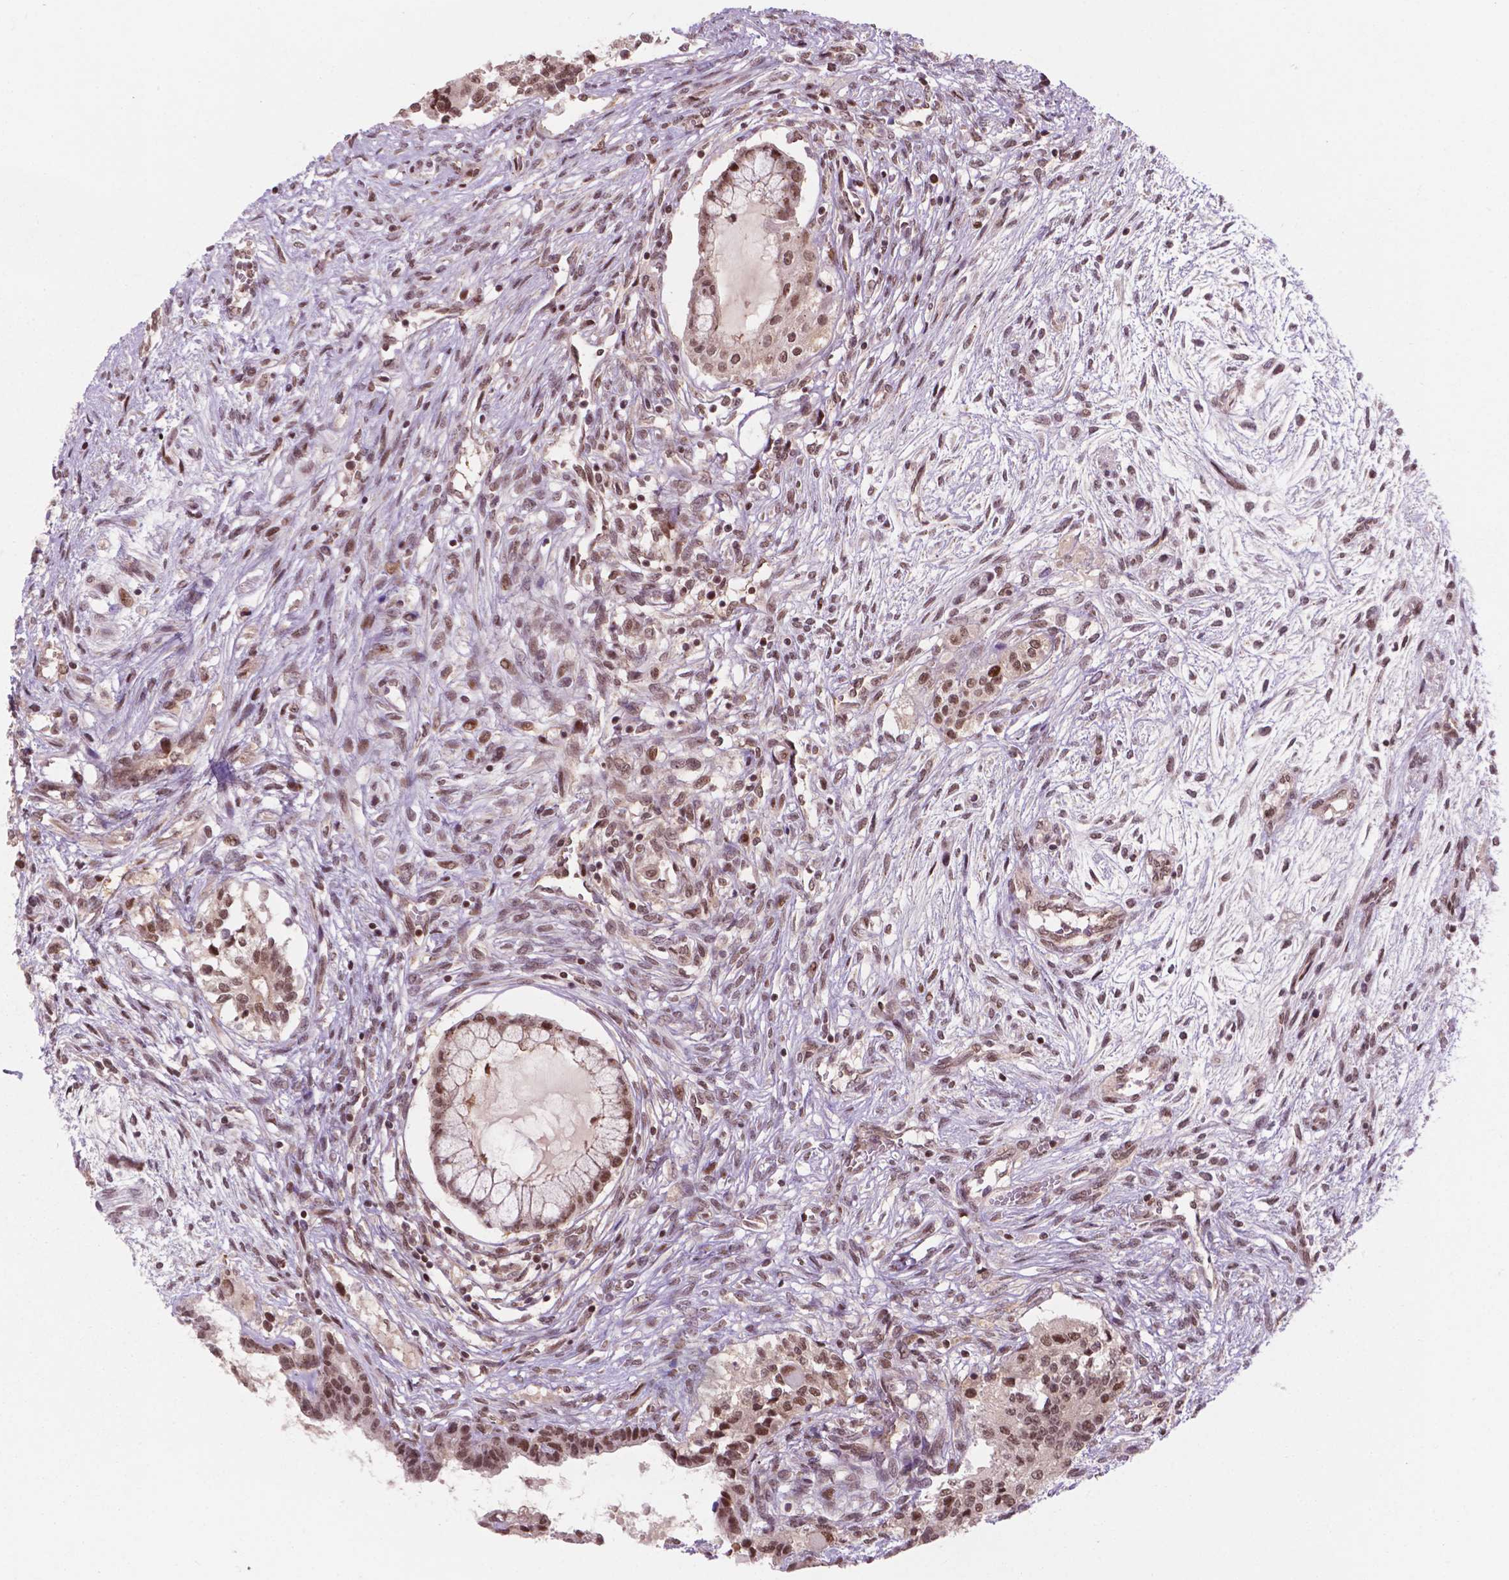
{"staining": {"intensity": "moderate", "quantity": ">75%", "location": "nuclear"}, "tissue": "testis cancer", "cell_type": "Tumor cells", "image_type": "cancer", "snomed": [{"axis": "morphology", "description": "Carcinoma, Embryonal, NOS"}, {"axis": "topography", "description": "Testis"}], "caption": "Immunohistochemistry (IHC) of testis embryonal carcinoma reveals medium levels of moderate nuclear positivity in about >75% of tumor cells. The staining was performed using DAB (3,3'-diaminobenzidine), with brown indicating positive protein expression. Nuclei are stained blue with hematoxylin.", "gene": "PER2", "patient": {"sex": "male", "age": 37}}